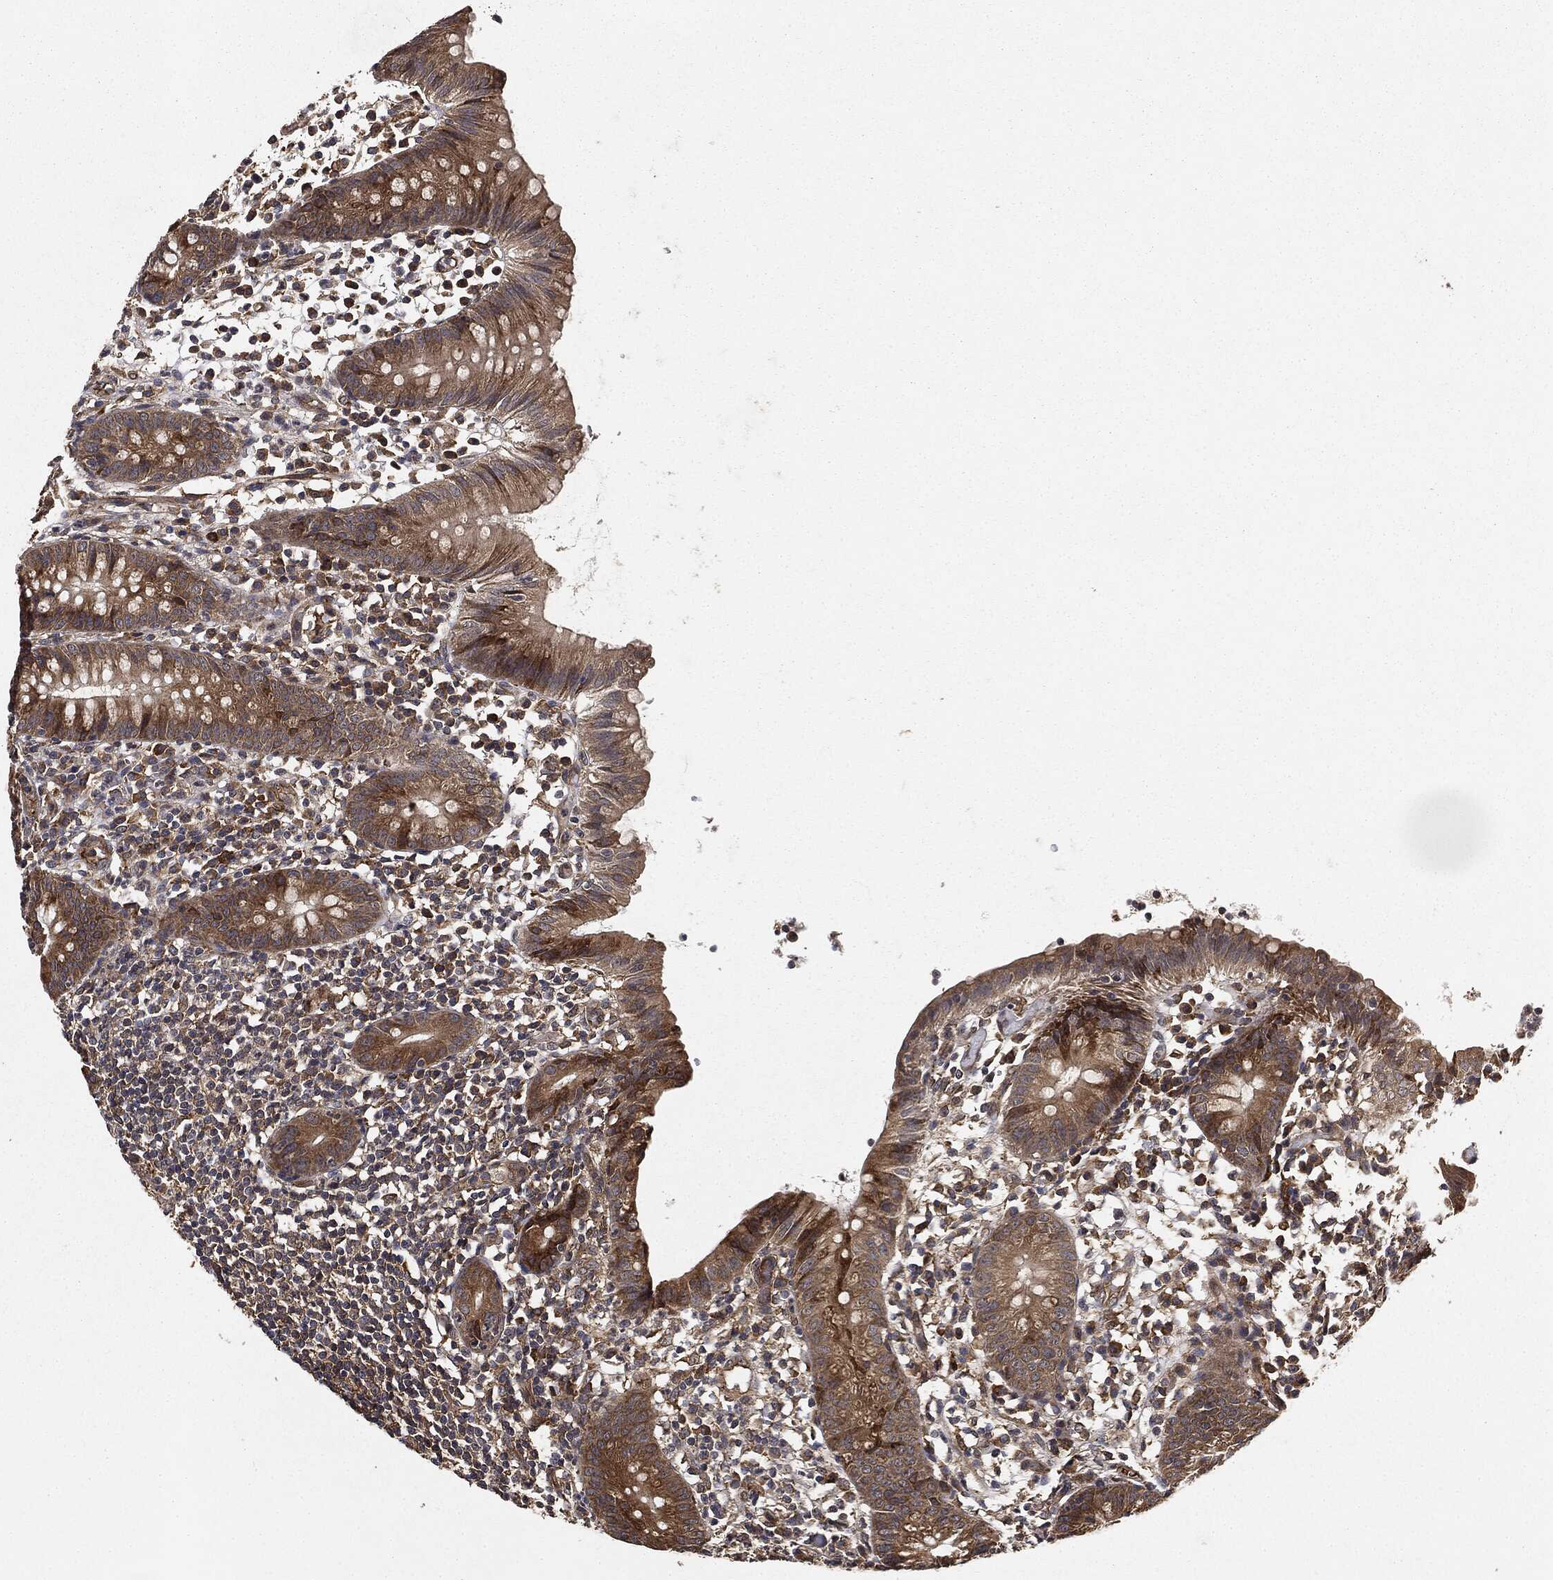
{"staining": {"intensity": "moderate", "quantity": ">75%", "location": "cytoplasmic/membranous"}, "tissue": "appendix", "cell_type": "Glandular cells", "image_type": "normal", "snomed": [{"axis": "morphology", "description": "Normal tissue, NOS"}, {"axis": "topography", "description": "Appendix"}], "caption": "Glandular cells reveal moderate cytoplasmic/membranous staining in about >75% of cells in normal appendix. The staining was performed using DAB to visualize the protein expression in brown, while the nuclei were stained in blue with hematoxylin (Magnification: 20x).", "gene": "MIER2", "patient": {"sex": "female", "age": 40}}